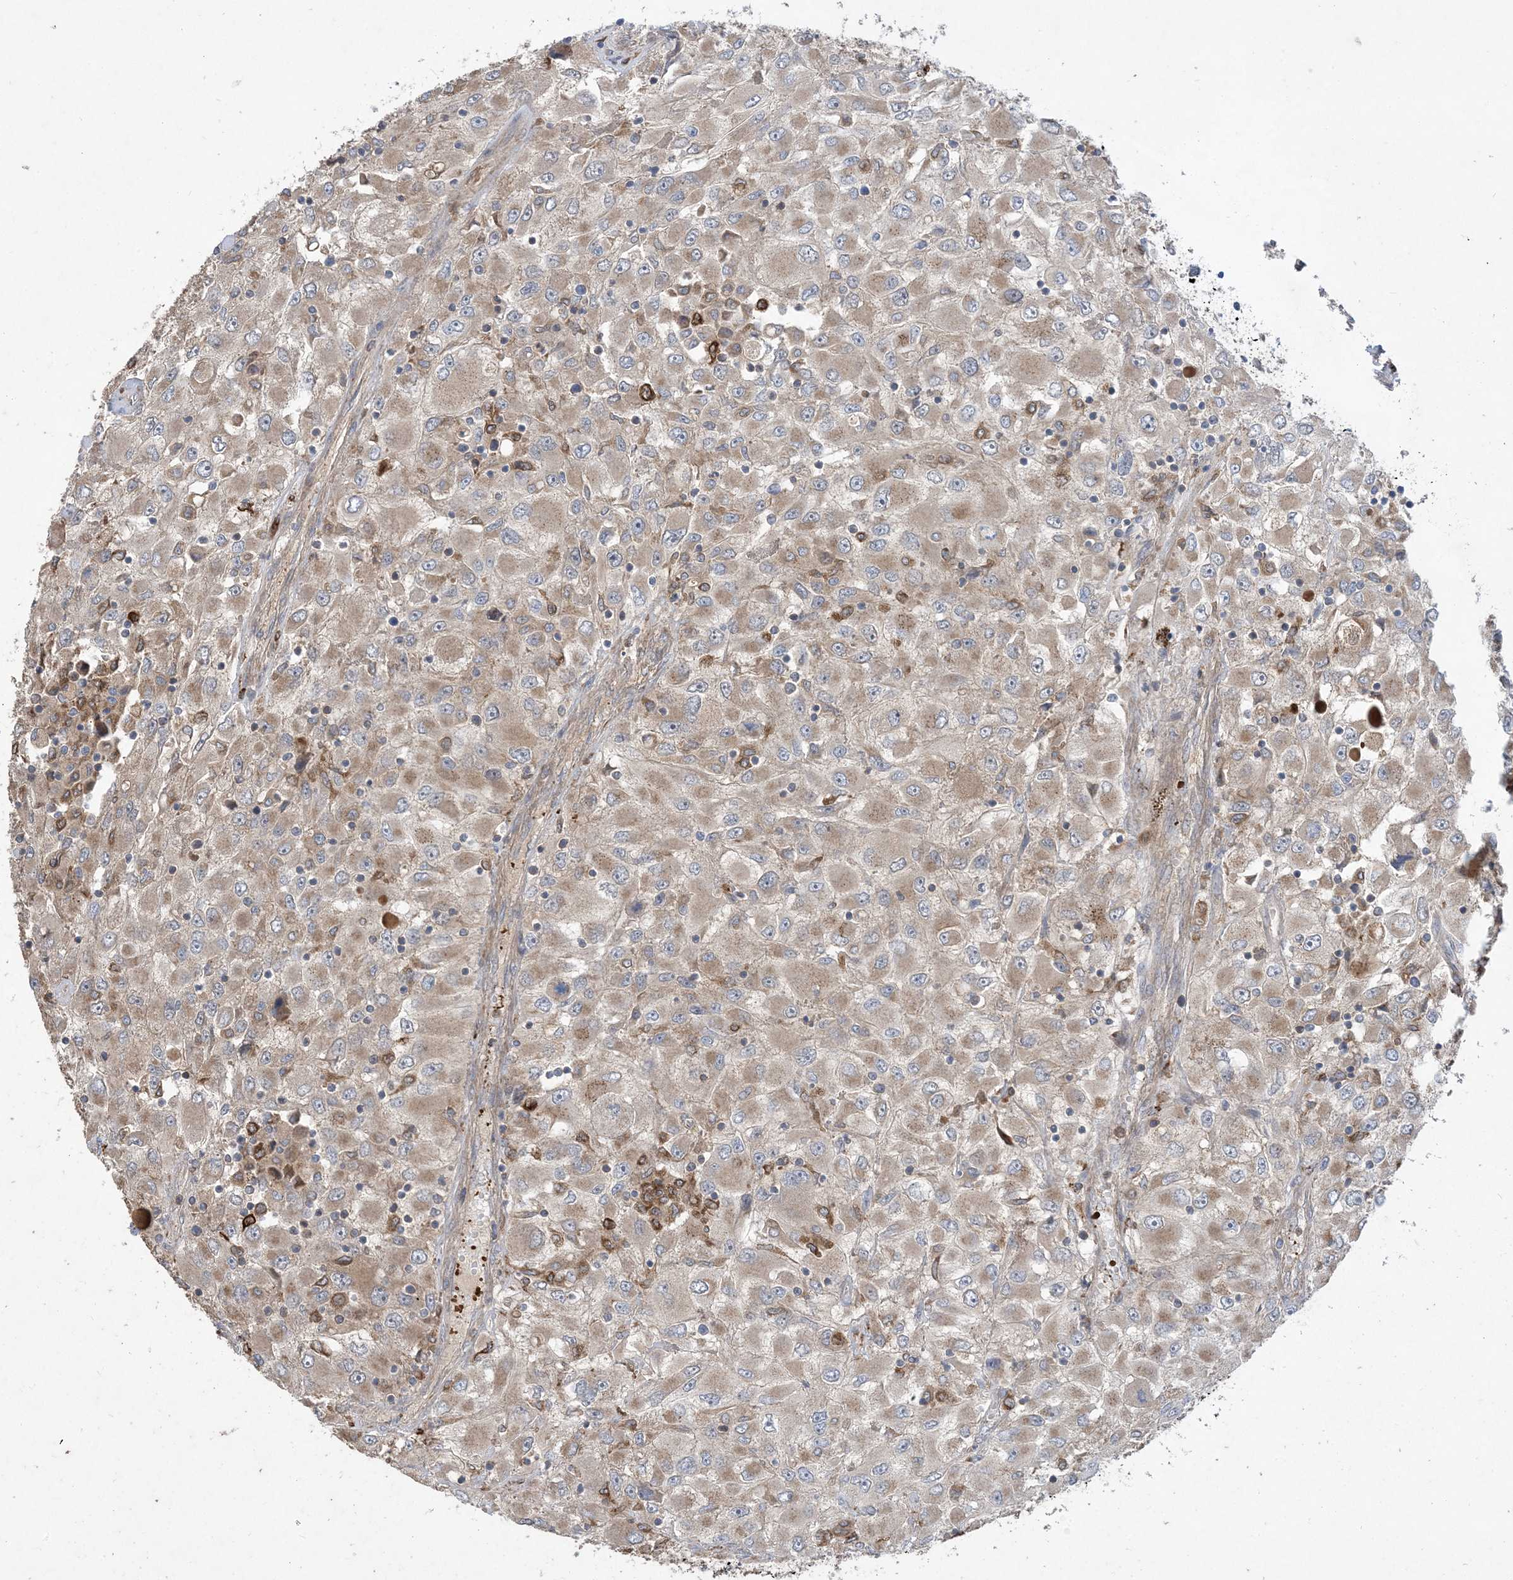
{"staining": {"intensity": "weak", "quantity": "25%-75%", "location": "cytoplasmic/membranous"}, "tissue": "renal cancer", "cell_type": "Tumor cells", "image_type": "cancer", "snomed": [{"axis": "morphology", "description": "Adenocarcinoma, NOS"}, {"axis": "topography", "description": "Kidney"}], "caption": "There is low levels of weak cytoplasmic/membranous staining in tumor cells of renal cancer, as demonstrated by immunohistochemical staining (brown color).", "gene": "MASP2", "patient": {"sex": "female", "age": 52}}